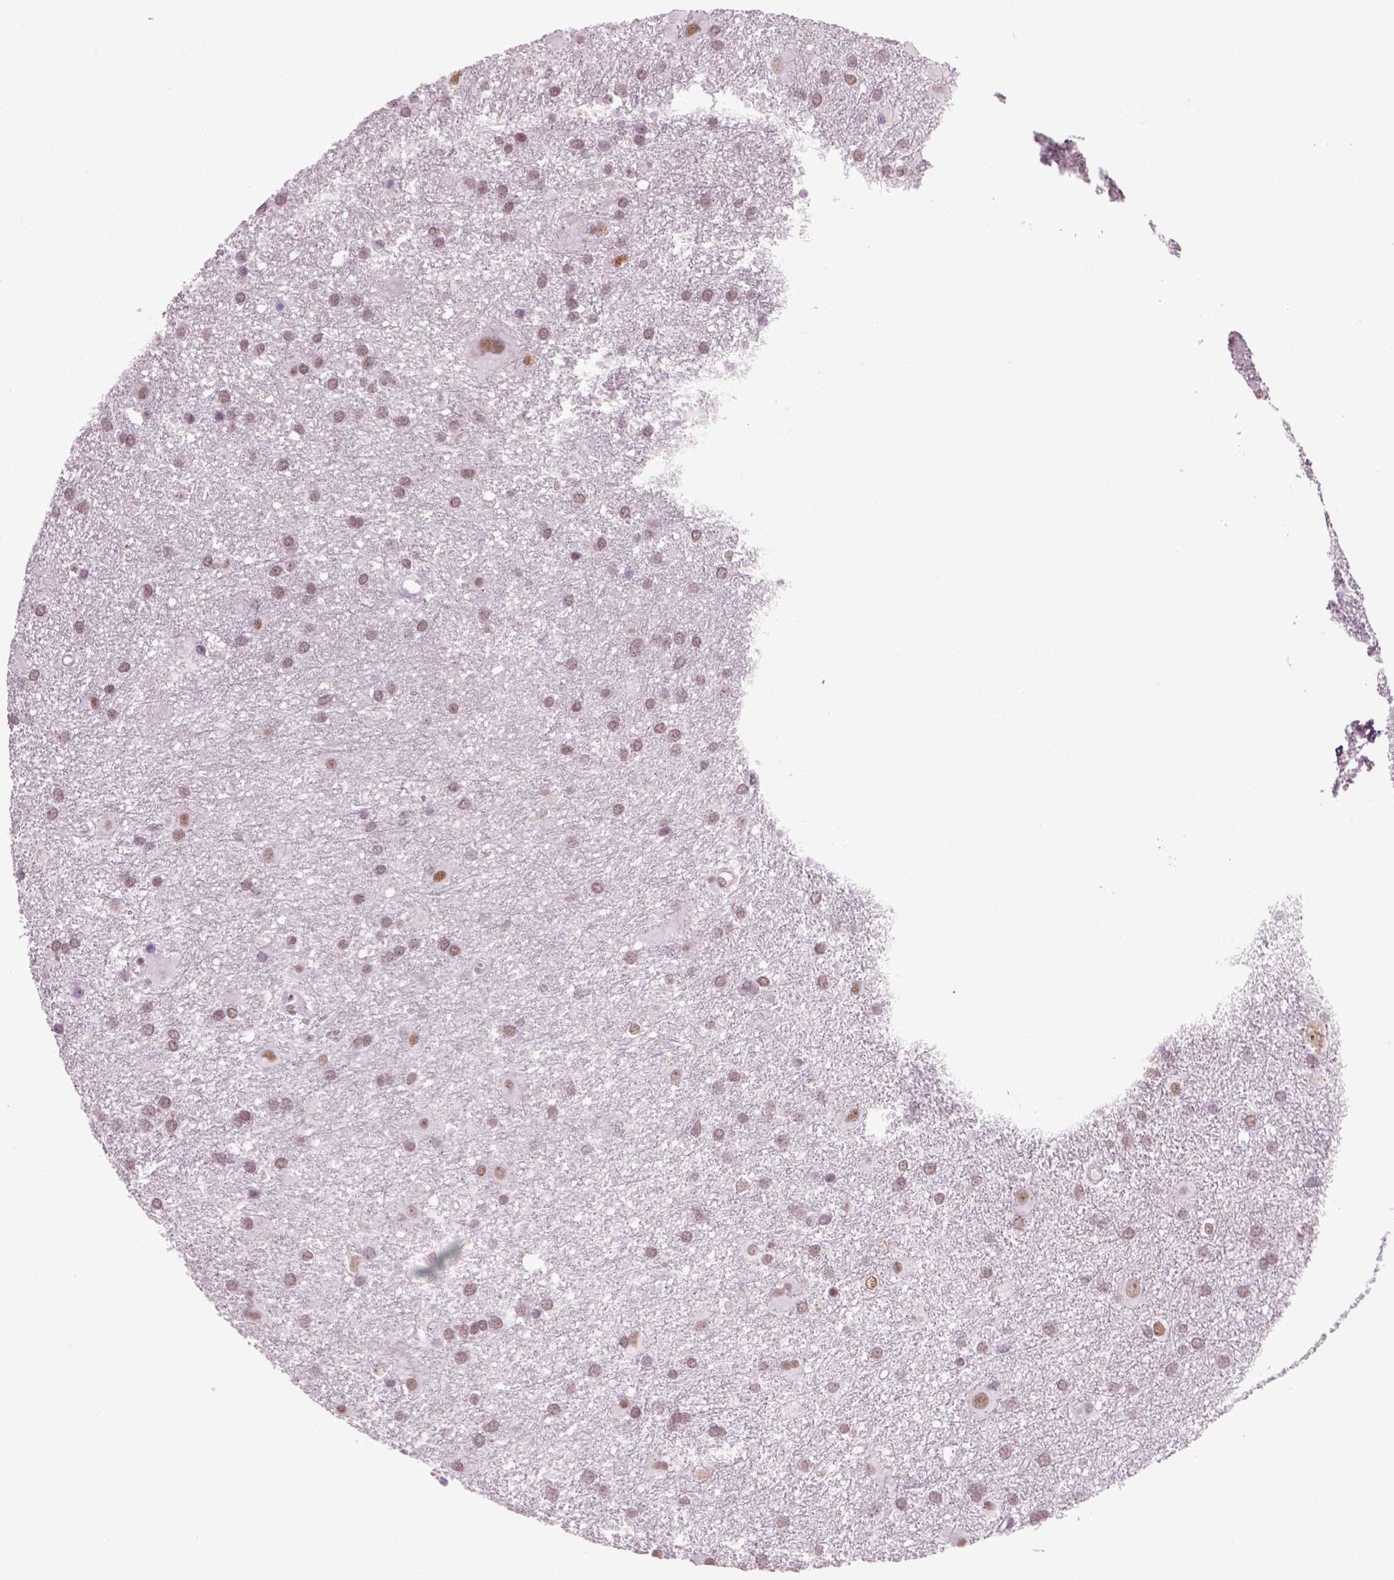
{"staining": {"intensity": "moderate", "quantity": "<25%", "location": "nuclear"}, "tissue": "glioma", "cell_type": "Tumor cells", "image_type": "cancer", "snomed": [{"axis": "morphology", "description": "Glioma, malignant, Low grade"}, {"axis": "topography", "description": "Brain"}], "caption": "Malignant glioma (low-grade) stained for a protein demonstrates moderate nuclear positivity in tumor cells. The staining was performed using DAB (3,3'-diaminobenzidine) to visualize the protein expression in brown, while the nuclei were stained in blue with hematoxylin (Magnification: 20x).", "gene": "RCOR3", "patient": {"sex": "male", "age": 58}}